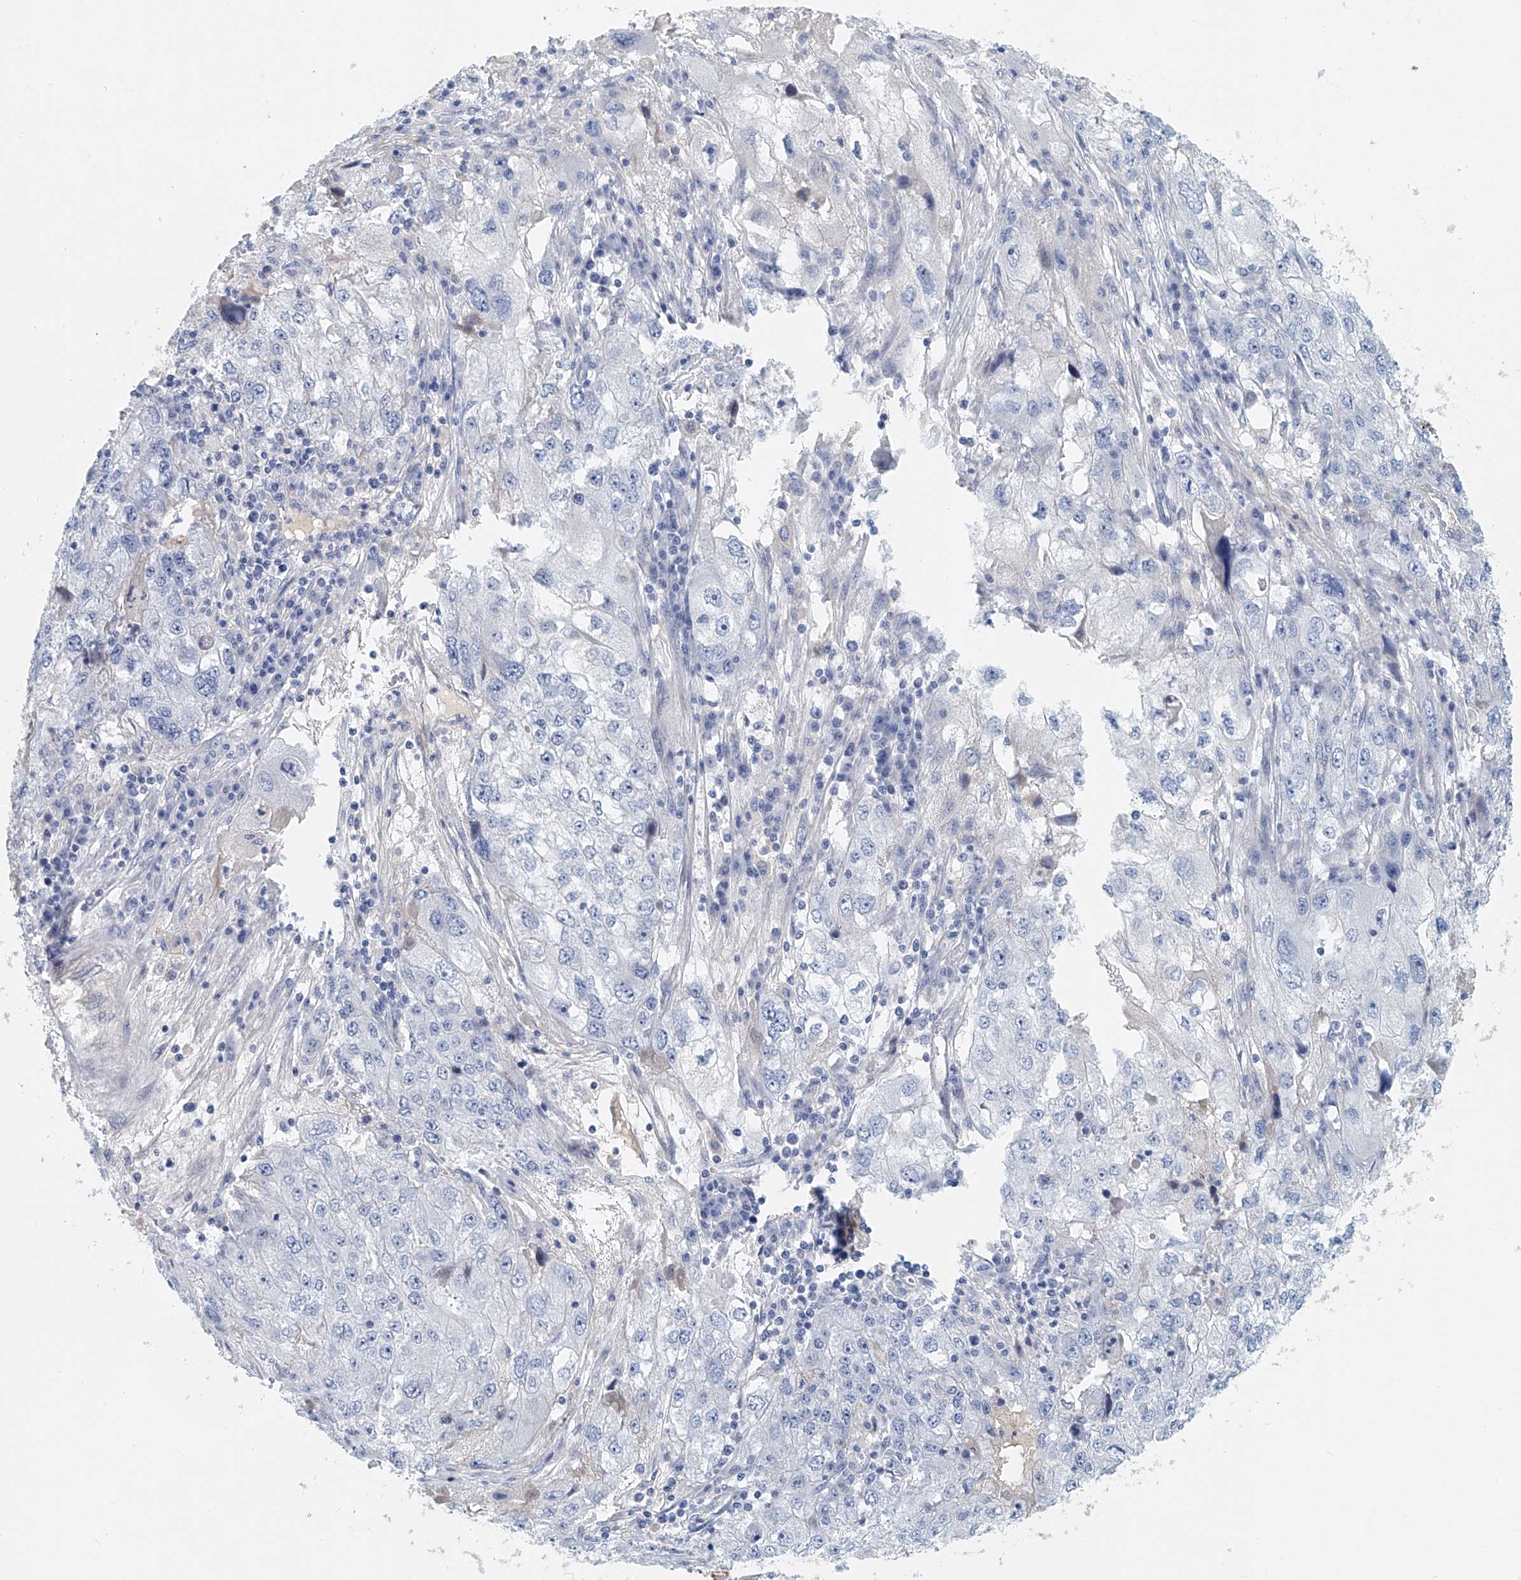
{"staining": {"intensity": "negative", "quantity": "none", "location": "none"}, "tissue": "endometrial cancer", "cell_type": "Tumor cells", "image_type": "cancer", "snomed": [{"axis": "morphology", "description": "Adenocarcinoma, NOS"}, {"axis": "topography", "description": "Endometrium"}], "caption": "Human endometrial cancer (adenocarcinoma) stained for a protein using IHC shows no expression in tumor cells.", "gene": "FRYL", "patient": {"sex": "female", "age": 49}}